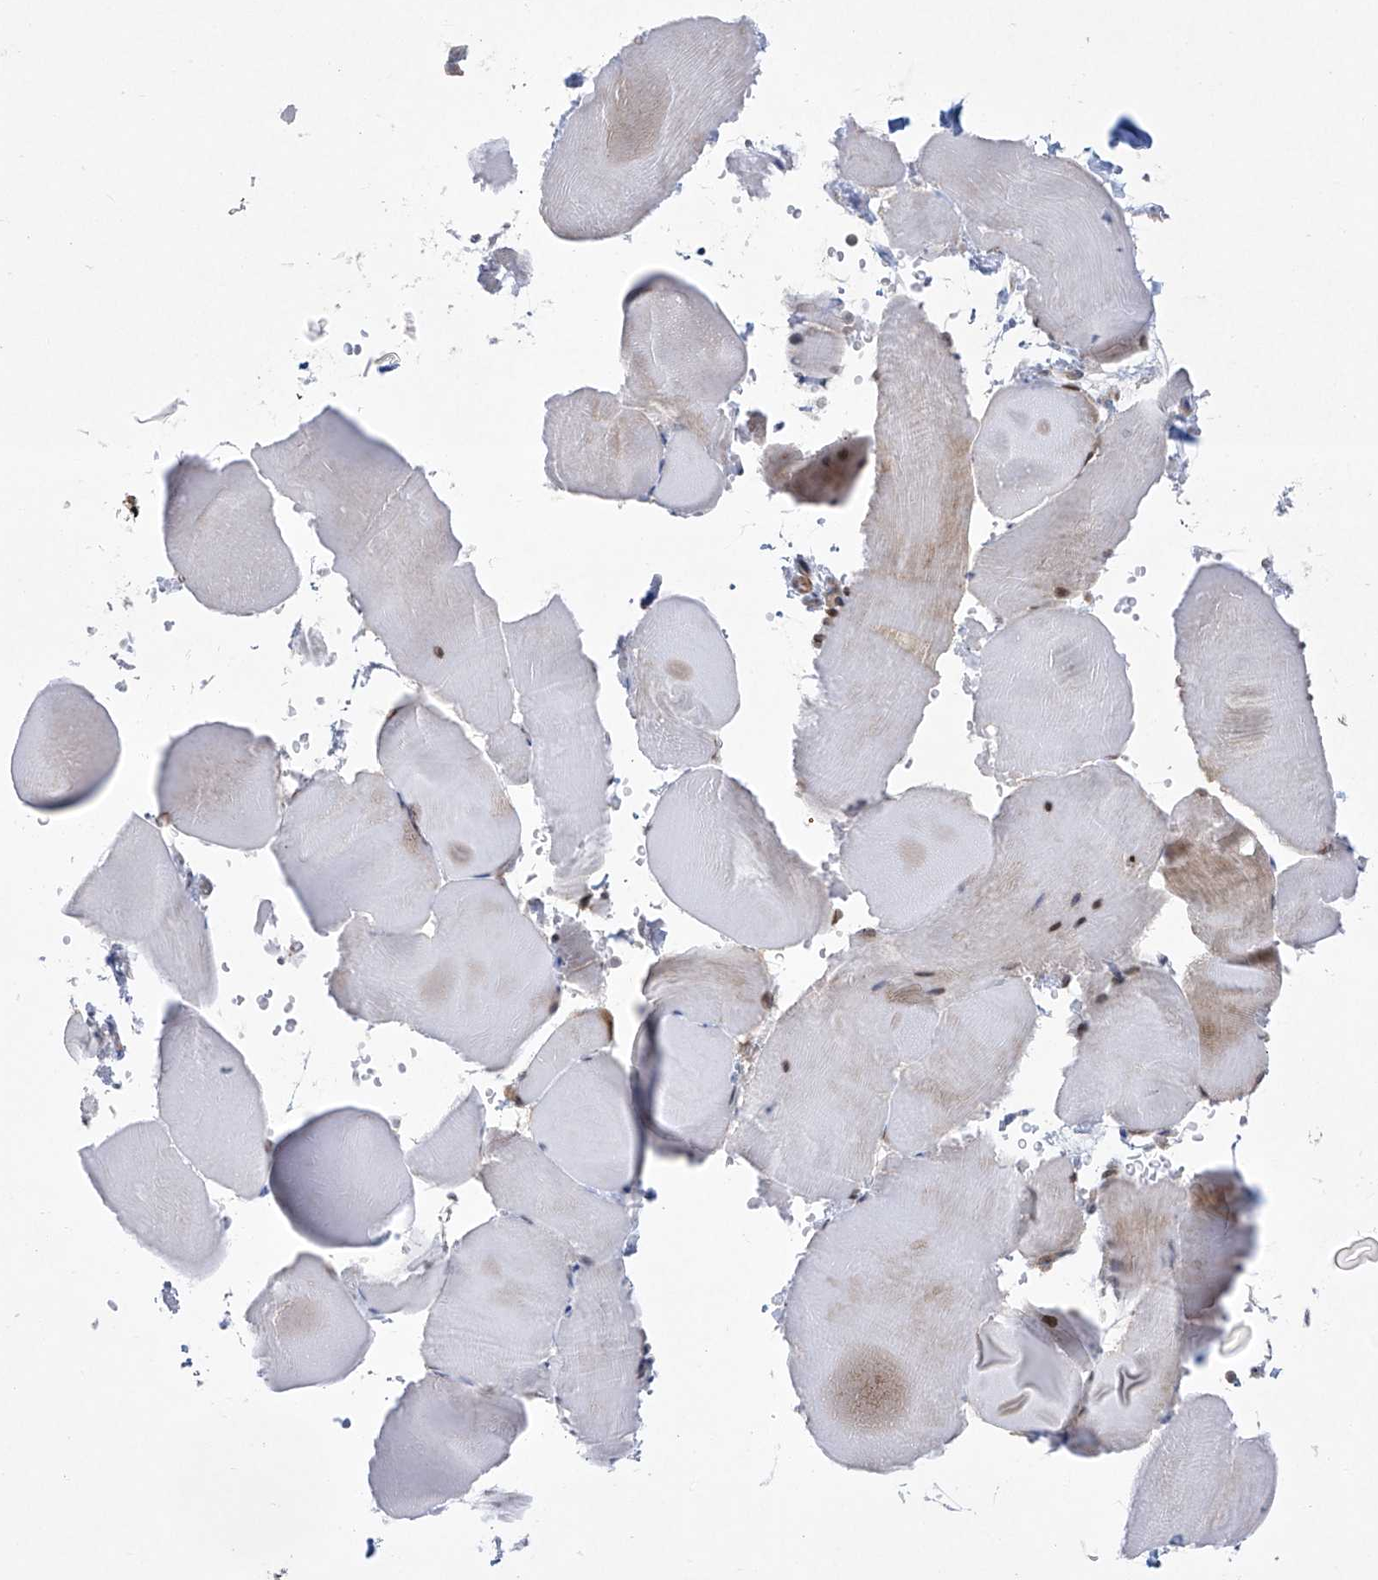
{"staining": {"intensity": "weak", "quantity": "<25%", "location": "cytoplasmic/membranous"}, "tissue": "skeletal muscle", "cell_type": "Myocytes", "image_type": "normal", "snomed": [{"axis": "morphology", "description": "Normal tissue, NOS"}, {"axis": "topography", "description": "Skeletal muscle"}, {"axis": "topography", "description": "Parathyroid gland"}], "caption": "This is a image of immunohistochemistry staining of benign skeletal muscle, which shows no staining in myocytes.", "gene": "KLC4", "patient": {"sex": "female", "age": 37}}